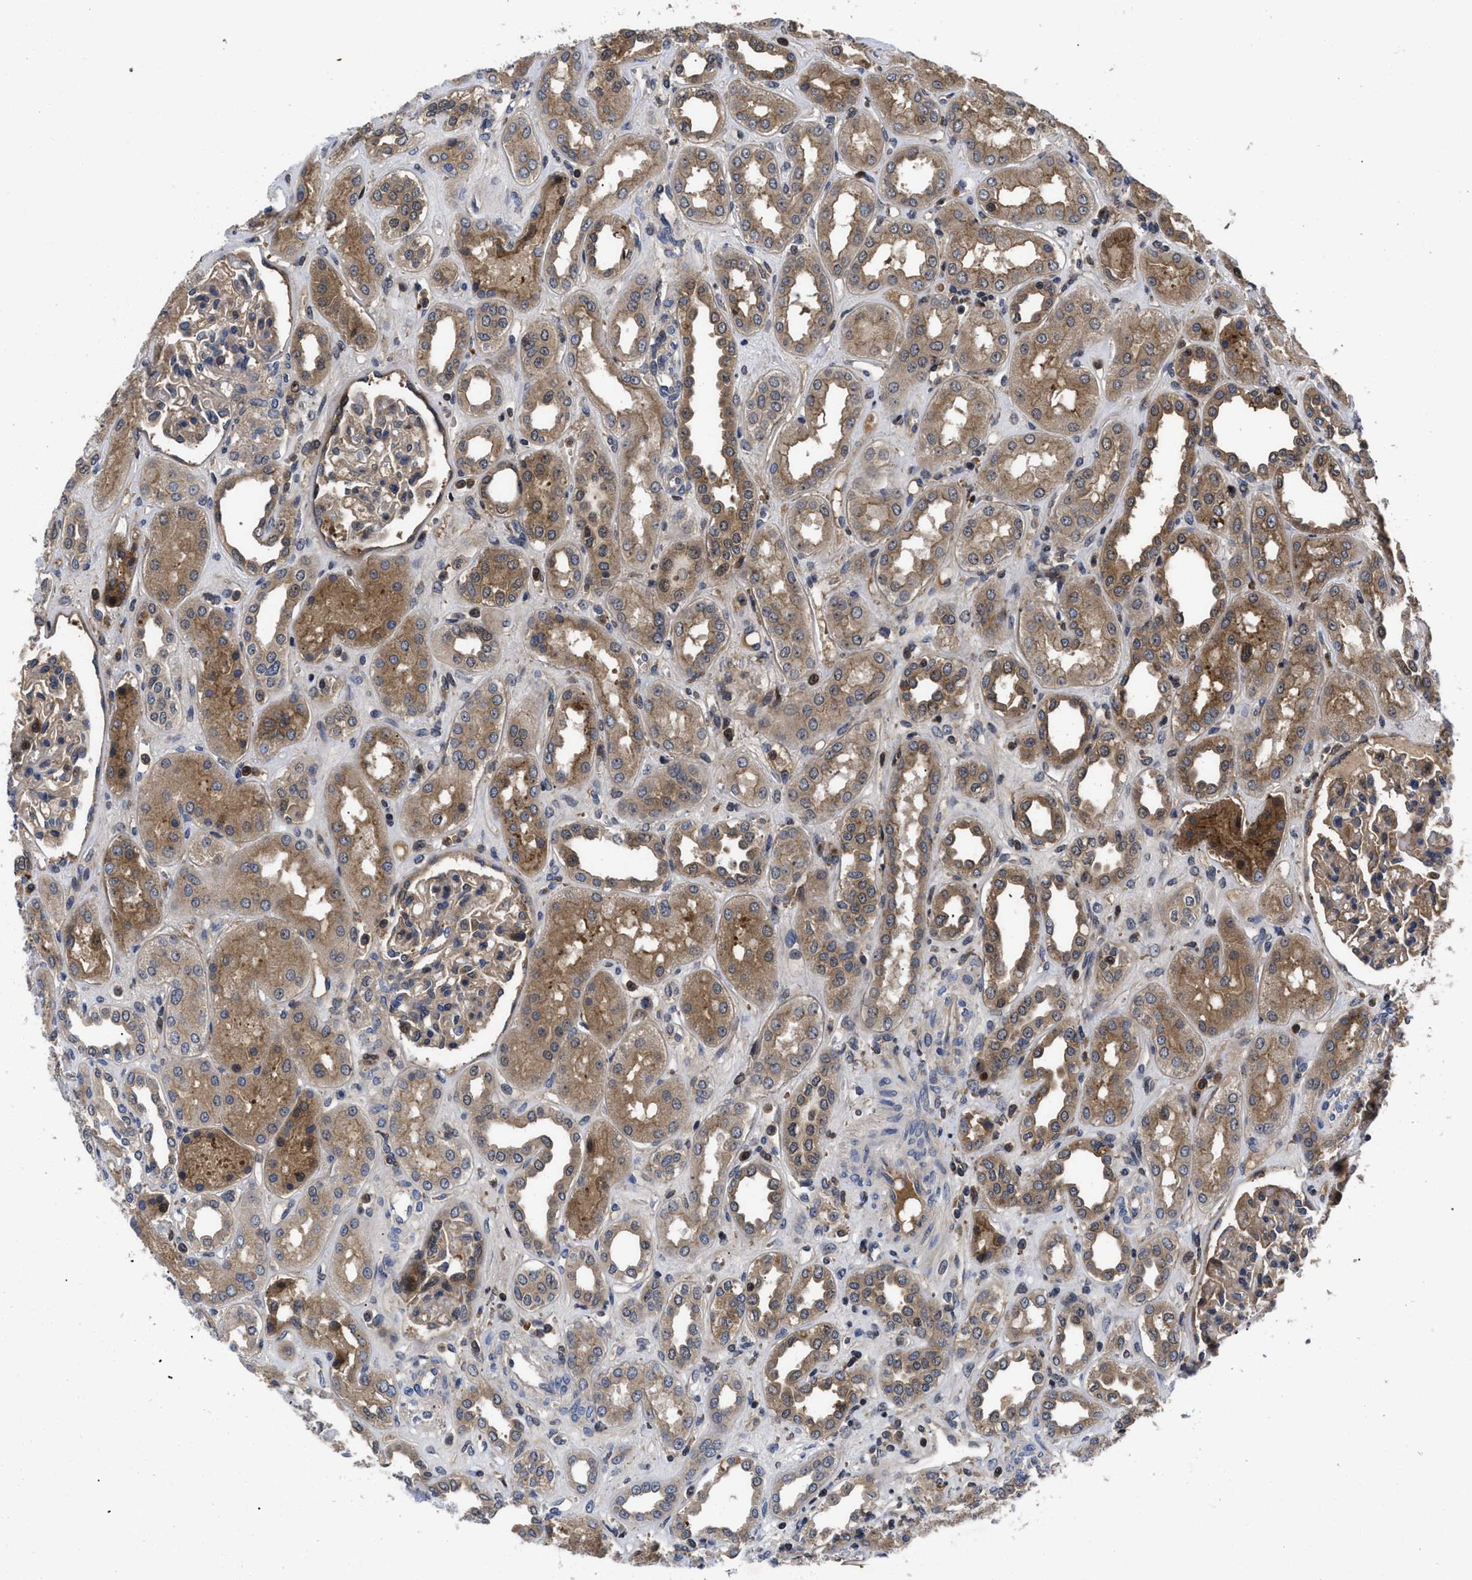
{"staining": {"intensity": "moderate", "quantity": "25%-75%", "location": "cytoplasmic/membranous,nuclear"}, "tissue": "kidney", "cell_type": "Cells in glomeruli", "image_type": "normal", "snomed": [{"axis": "morphology", "description": "Normal tissue, NOS"}, {"axis": "topography", "description": "Kidney"}], "caption": "Benign kidney was stained to show a protein in brown. There is medium levels of moderate cytoplasmic/membranous,nuclear positivity in about 25%-75% of cells in glomeruli. The staining was performed using DAB to visualize the protein expression in brown, while the nuclei were stained in blue with hematoxylin (Magnification: 20x).", "gene": "FAM200A", "patient": {"sex": "male", "age": 59}}